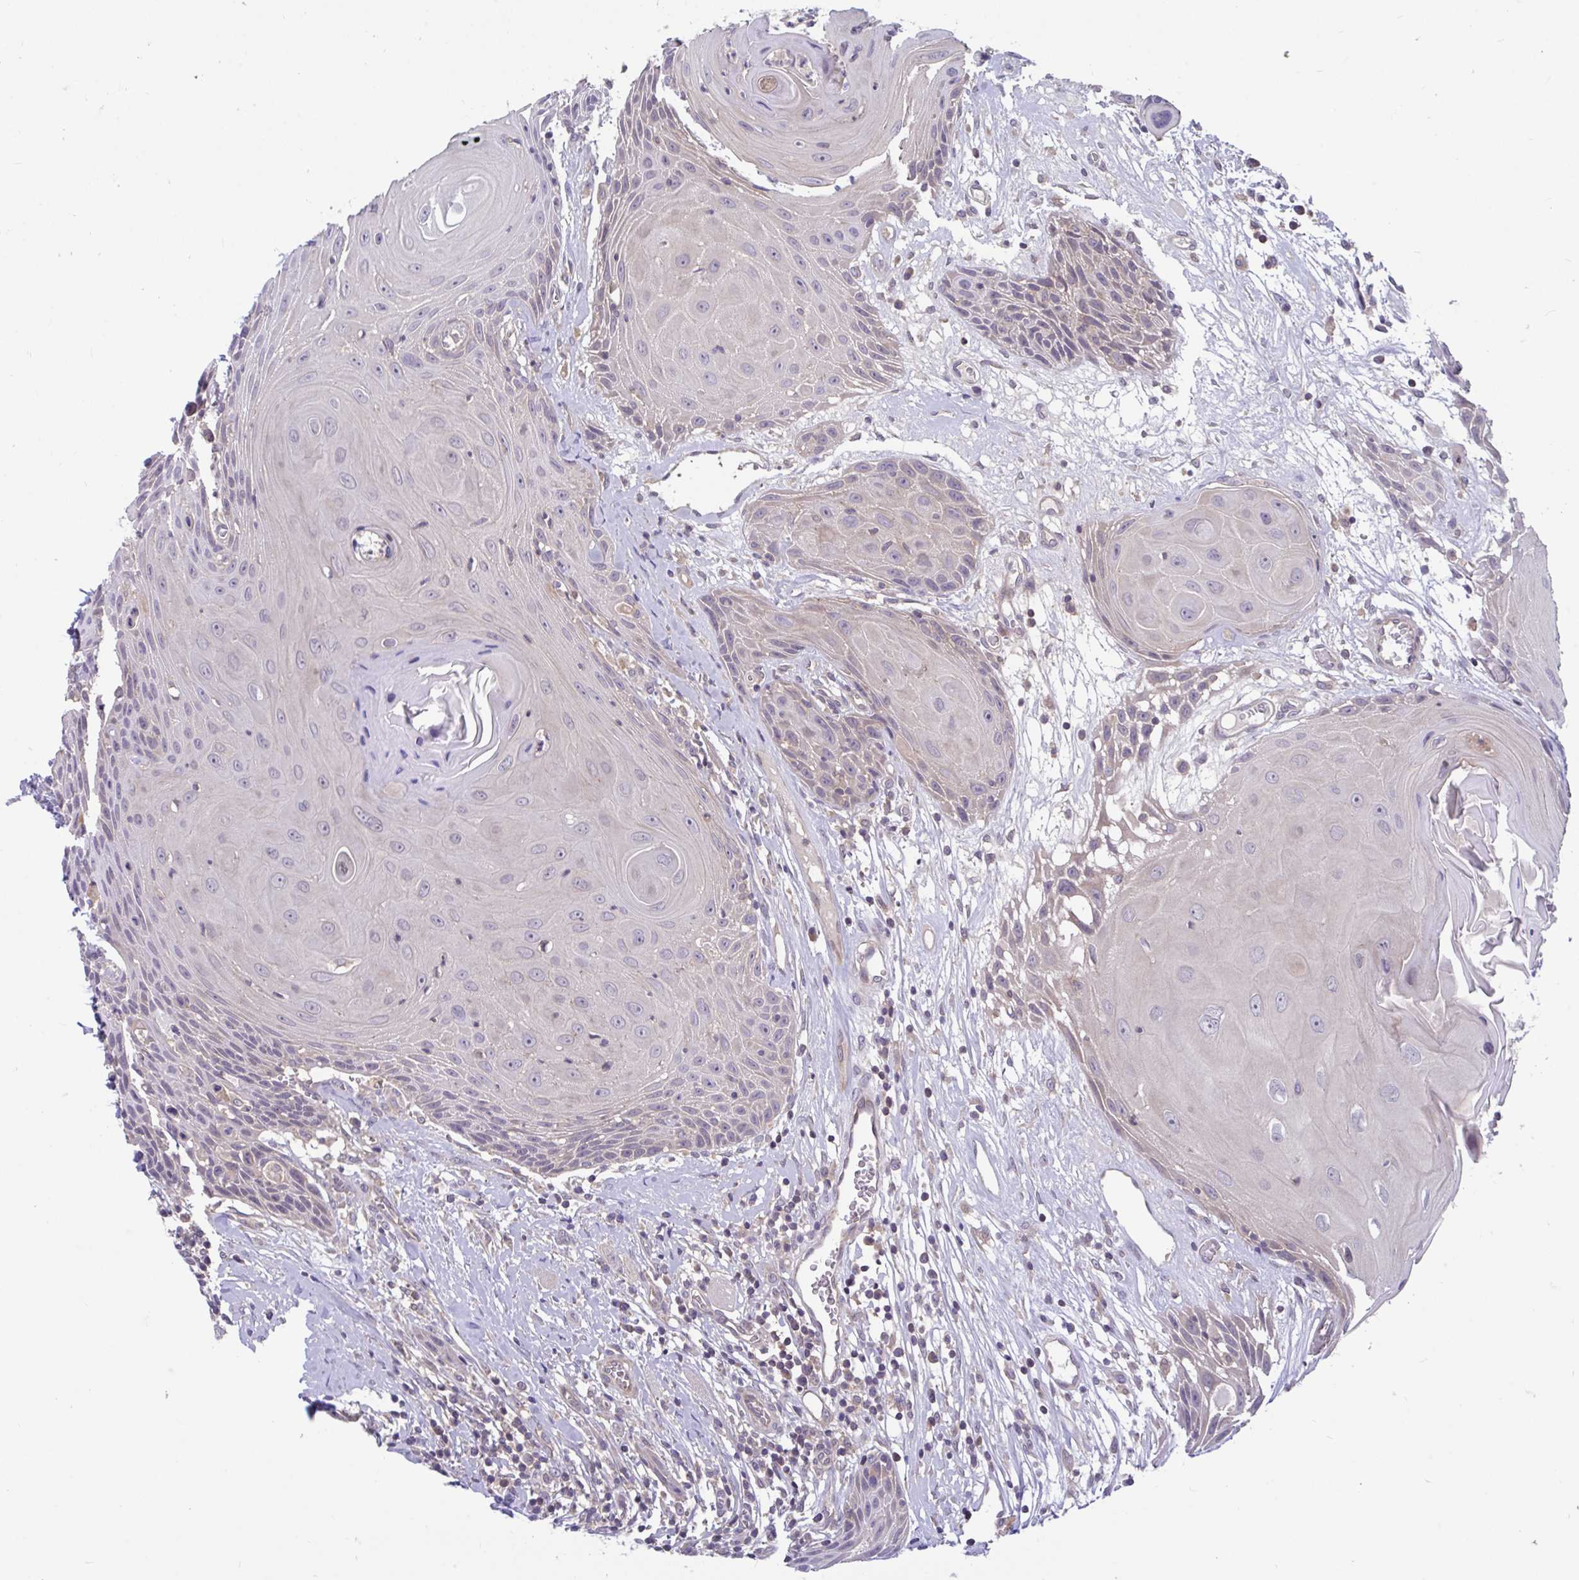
{"staining": {"intensity": "weak", "quantity": "<25%", "location": "cytoplasmic/membranous,nuclear"}, "tissue": "head and neck cancer", "cell_type": "Tumor cells", "image_type": "cancer", "snomed": [{"axis": "morphology", "description": "Squamous cell carcinoma, NOS"}, {"axis": "topography", "description": "Oral tissue"}, {"axis": "topography", "description": "Head-Neck"}], "caption": "Histopathology image shows no protein positivity in tumor cells of head and neck cancer (squamous cell carcinoma) tissue.", "gene": "IST1", "patient": {"sex": "male", "age": 49}}